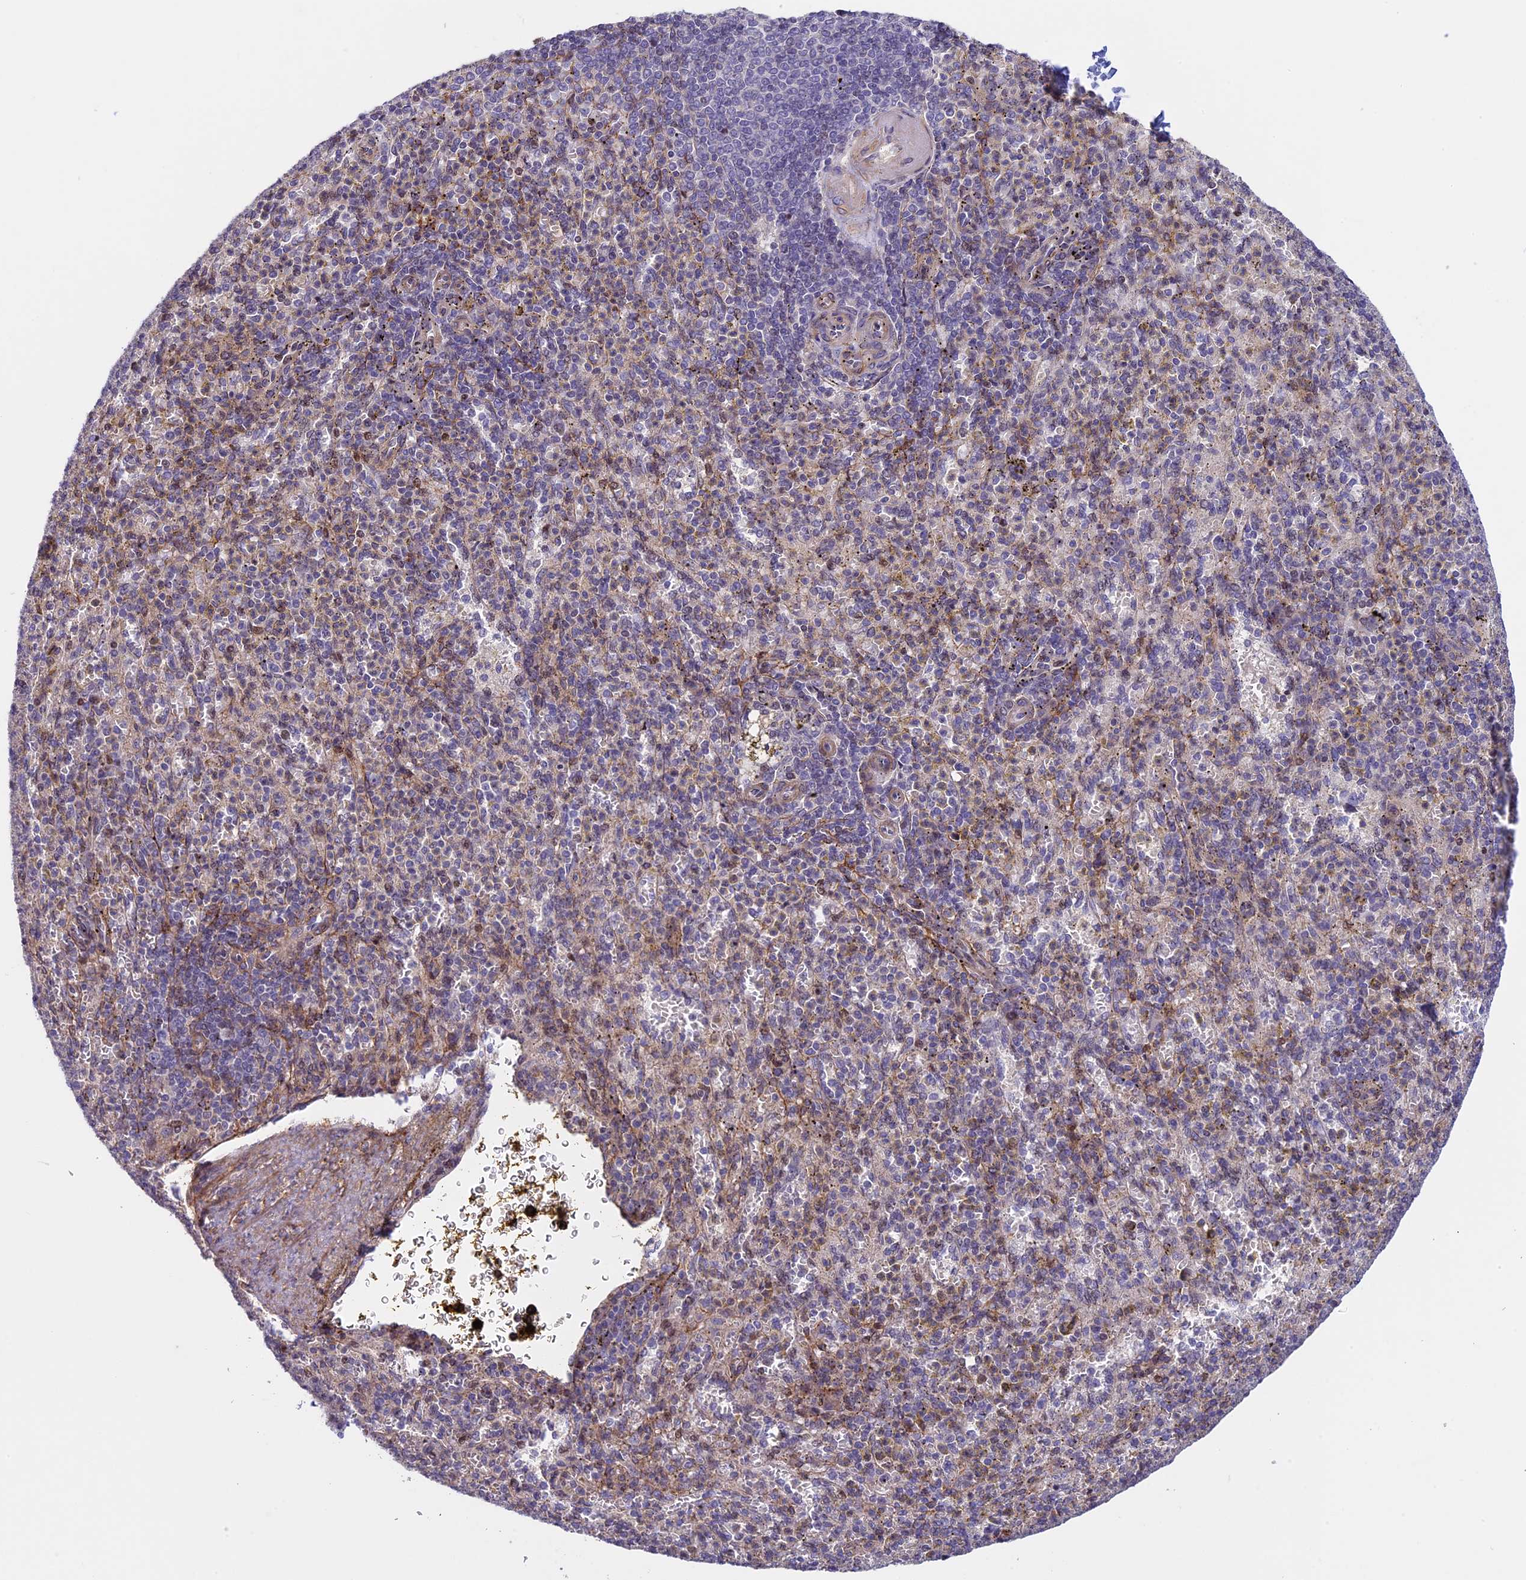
{"staining": {"intensity": "weak", "quantity": "<25%", "location": "cytoplasmic/membranous"}, "tissue": "spleen", "cell_type": "Cells in red pulp", "image_type": "normal", "snomed": [{"axis": "morphology", "description": "Normal tissue, NOS"}, {"axis": "topography", "description": "Spleen"}], "caption": "An IHC image of benign spleen is shown. There is no staining in cells in red pulp of spleen.", "gene": "MAN2C1", "patient": {"sex": "female", "age": 74}}